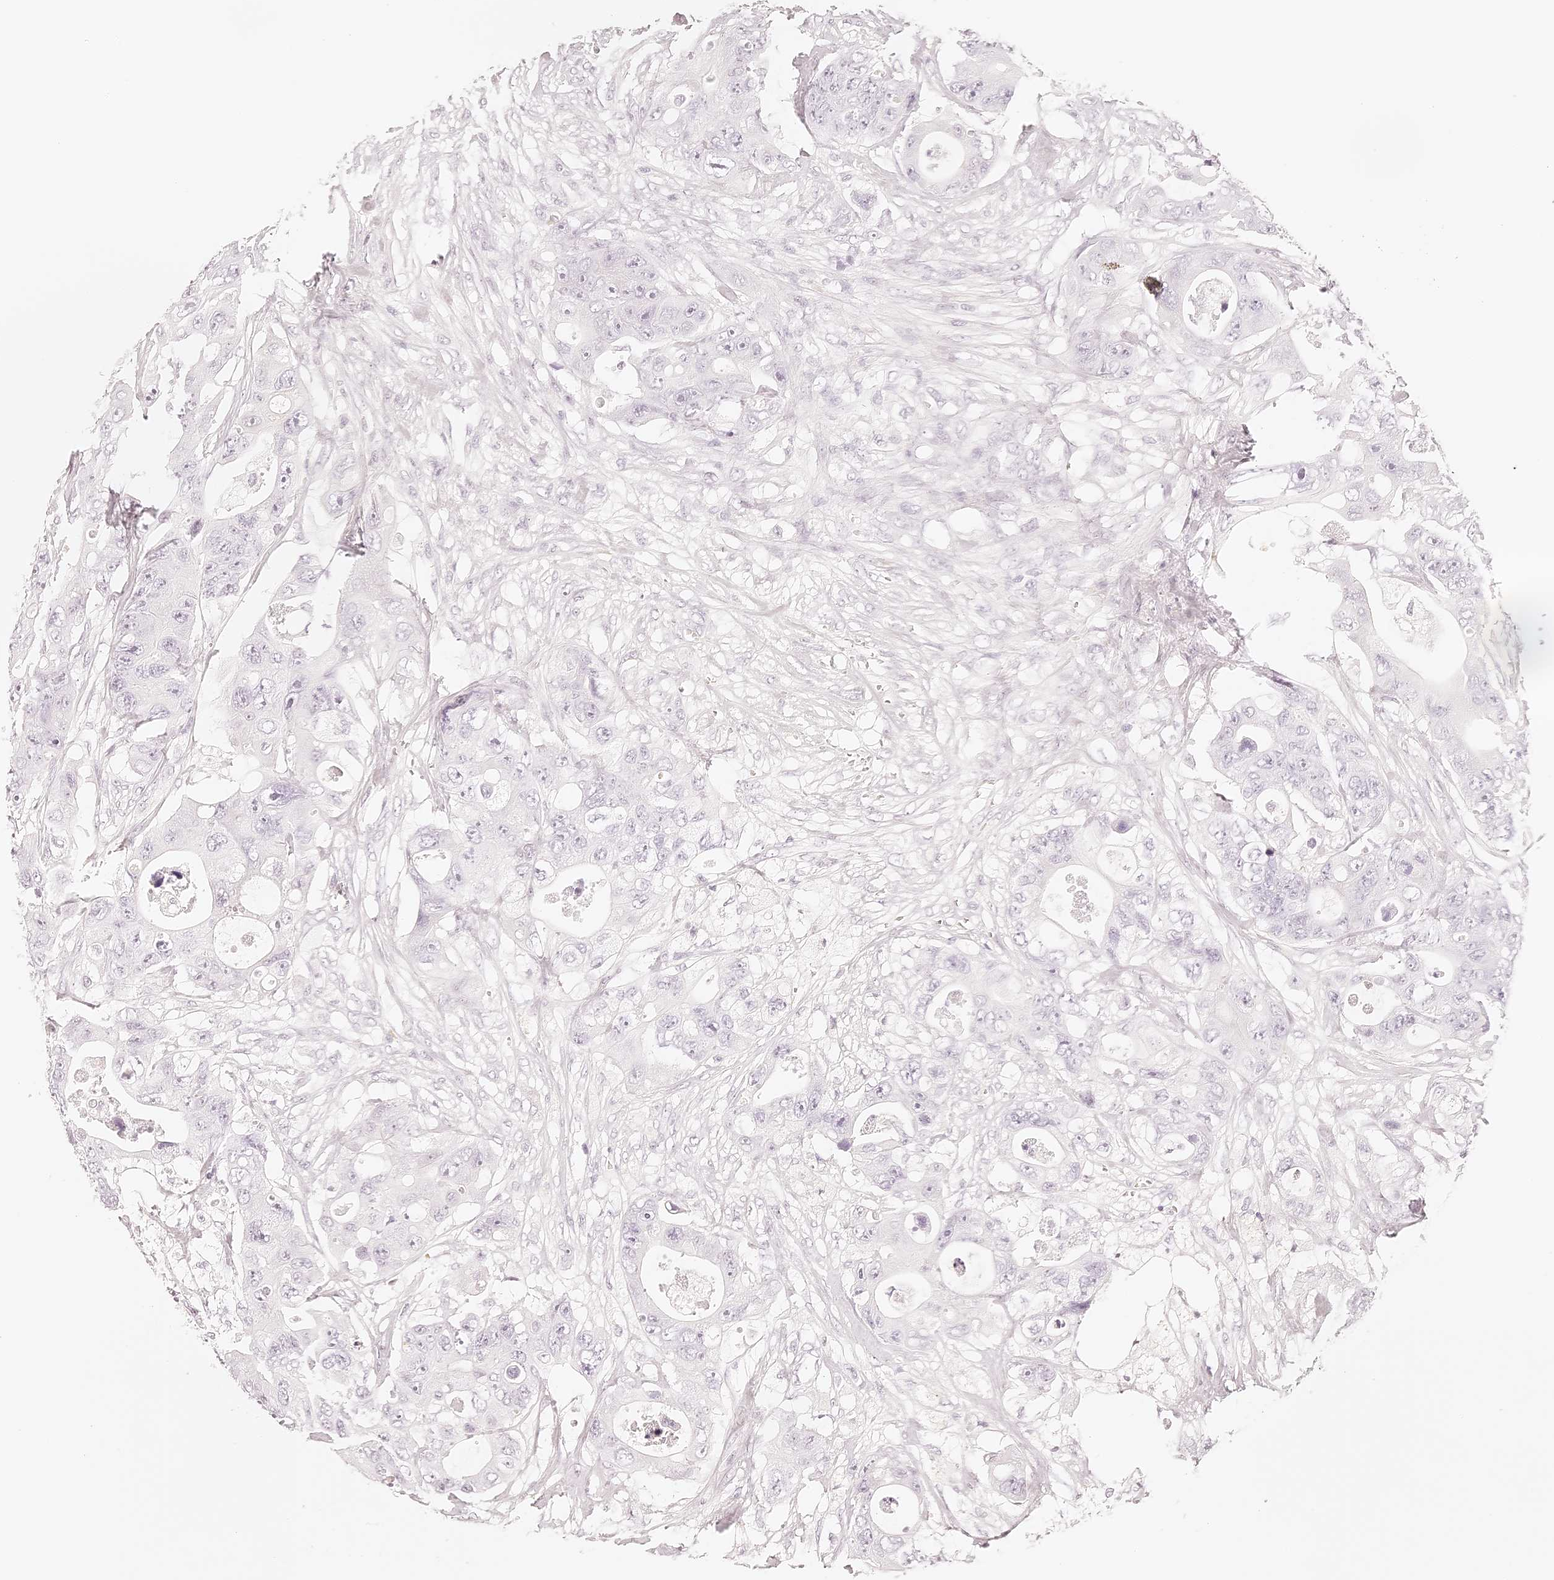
{"staining": {"intensity": "negative", "quantity": "none", "location": "none"}, "tissue": "colorectal cancer", "cell_type": "Tumor cells", "image_type": "cancer", "snomed": [{"axis": "morphology", "description": "Adenocarcinoma, NOS"}, {"axis": "topography", "description": "Colon"}], "caption": "Micrograph shows no protein staining in tumor cells of colorectal adenocarcinoma tissue.", "gene": "TRIM45", "patient": {"sex": "female", "age": 46}}